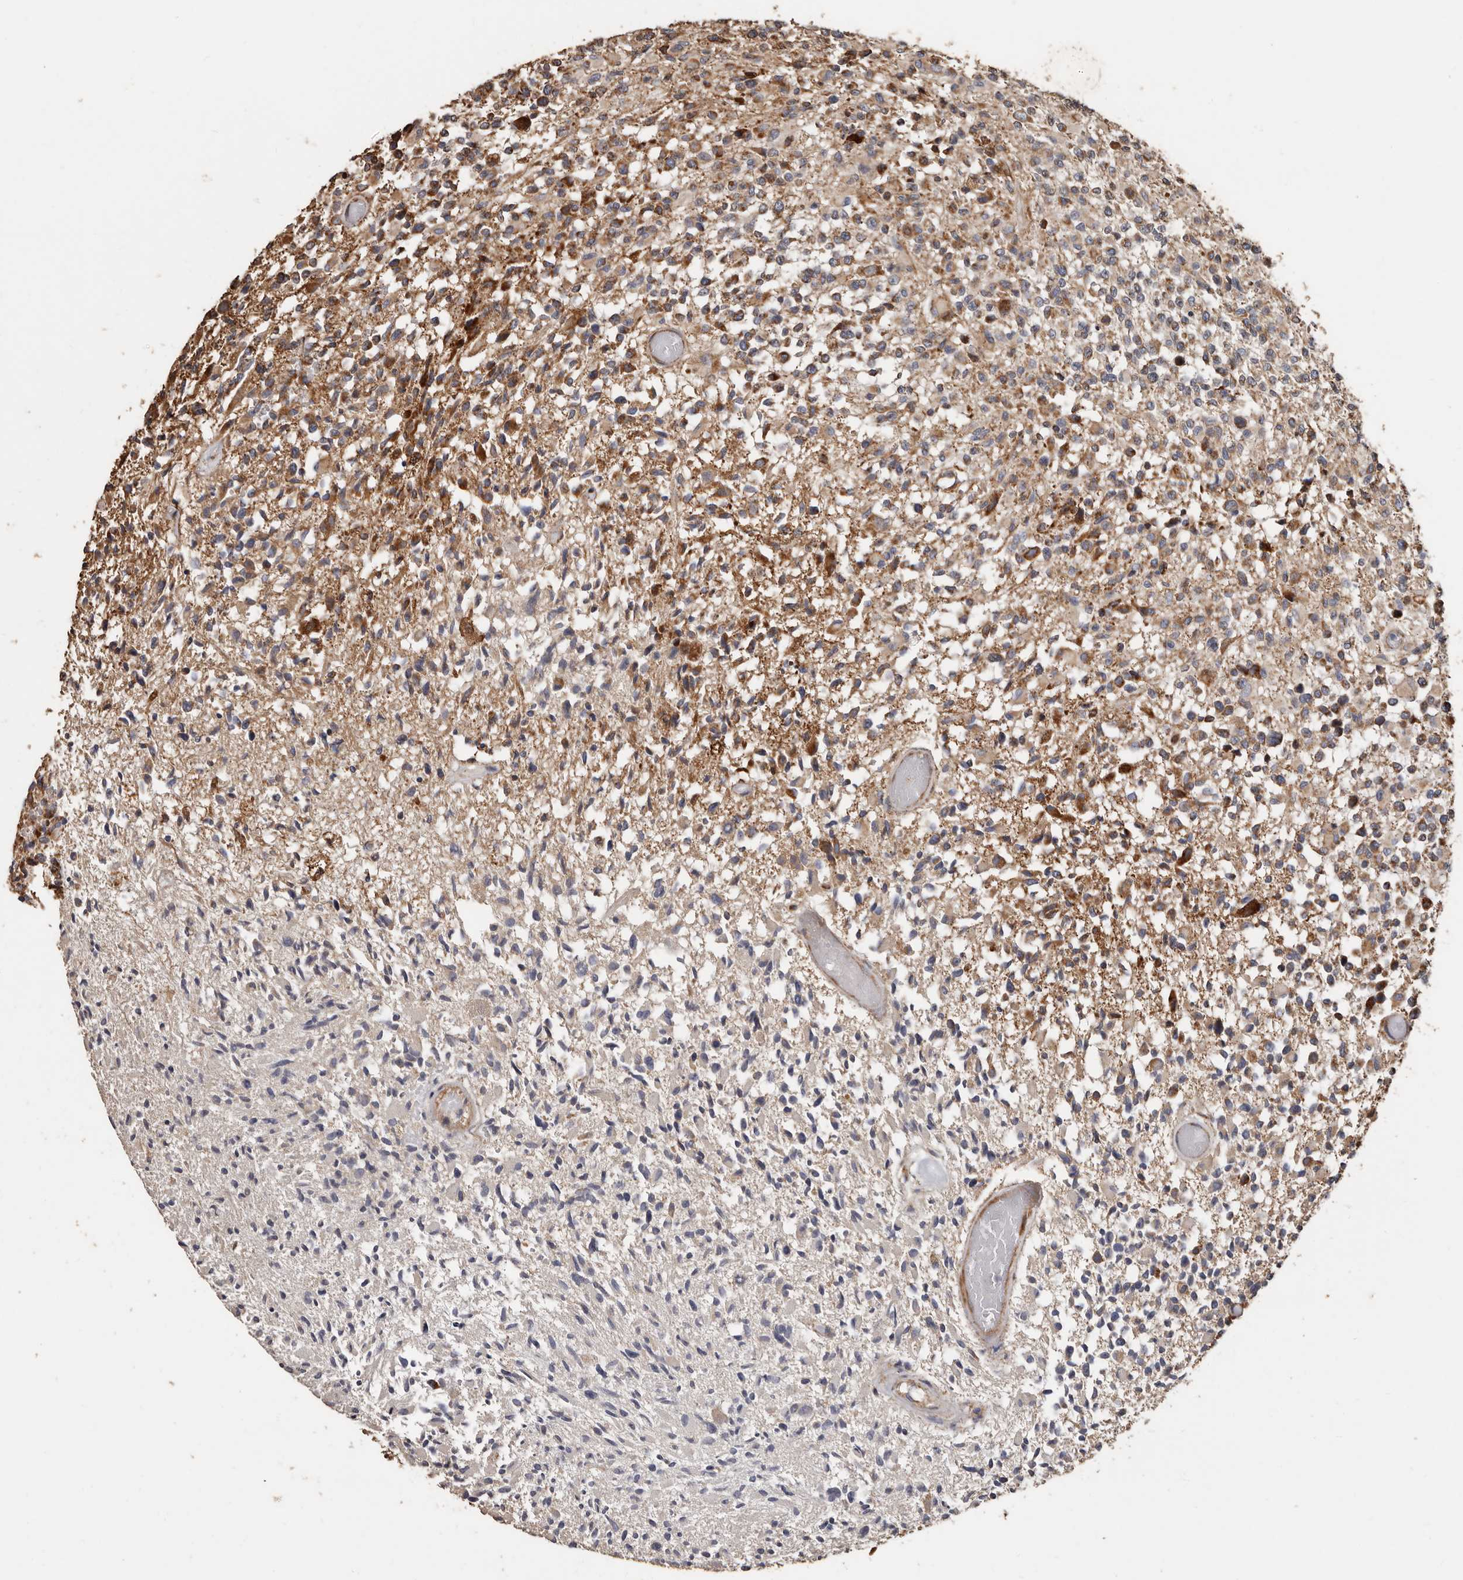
{"staining": {"intensity": "moderate", "quantity": ">75%", "location": "cytoplasmic/membranous"}, "tissue": "glioma", "cell_type": "Tumor cells", "image_type": "cancer", "snomed": [{"axis": "morphology", "description": "Glioma, malignant, High grade"}, {"axis": "morphology", "description": "Glioblastoma, NOS"}, {"axis": "topography", "description": "Brain"}], "caption": "Human glioma stained for a protein (brown) exhibits moderate cytoplasmic/membranous positive expression in approximately >75% of tumor cells.", "gene": "OSGIN2", "patient": {"sex": "male", "age": 60}}